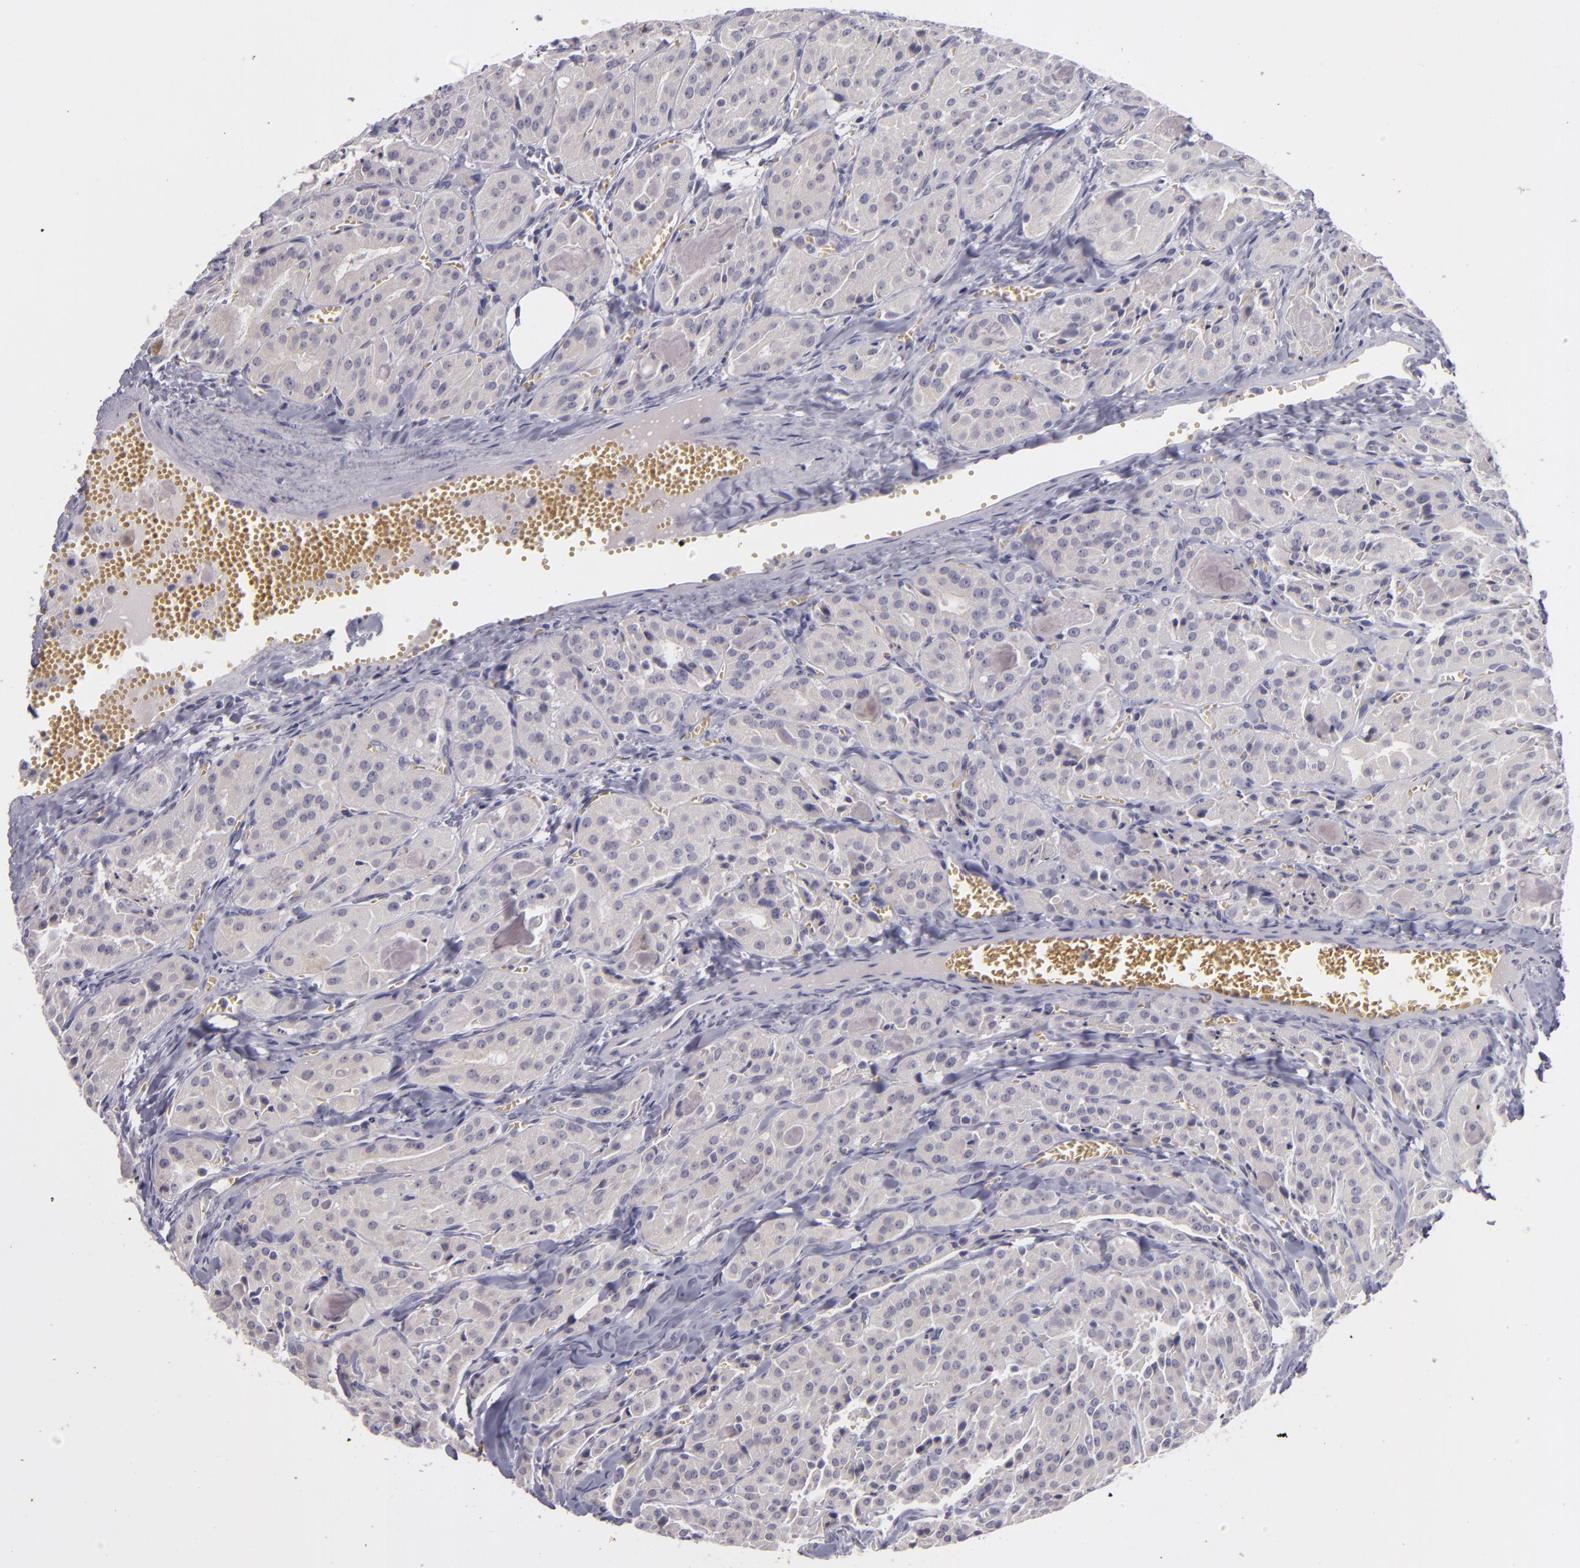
{"staining": {"intensity": "negative", "quantity": "none", "location": "none"}, "tissue": "thyroid cancer", "cell_type": "Tumor cells", "image_type": "cancer", "snomed": [{"axis": "morphology", "description": "Carcinoma, NOS"}, {"axis": "topography", "description": "Thyroid gland"}], "caption": "Thyroid cancer (carcinoma) was stained to show a protein in brown. There is no significant expression in tumor cells. (Brightfield microscopy of DAB immunohistochemistry (IHC) at high magnification).", "gene": "SNCB", "patient": {"sex": "male", "age": 76}}